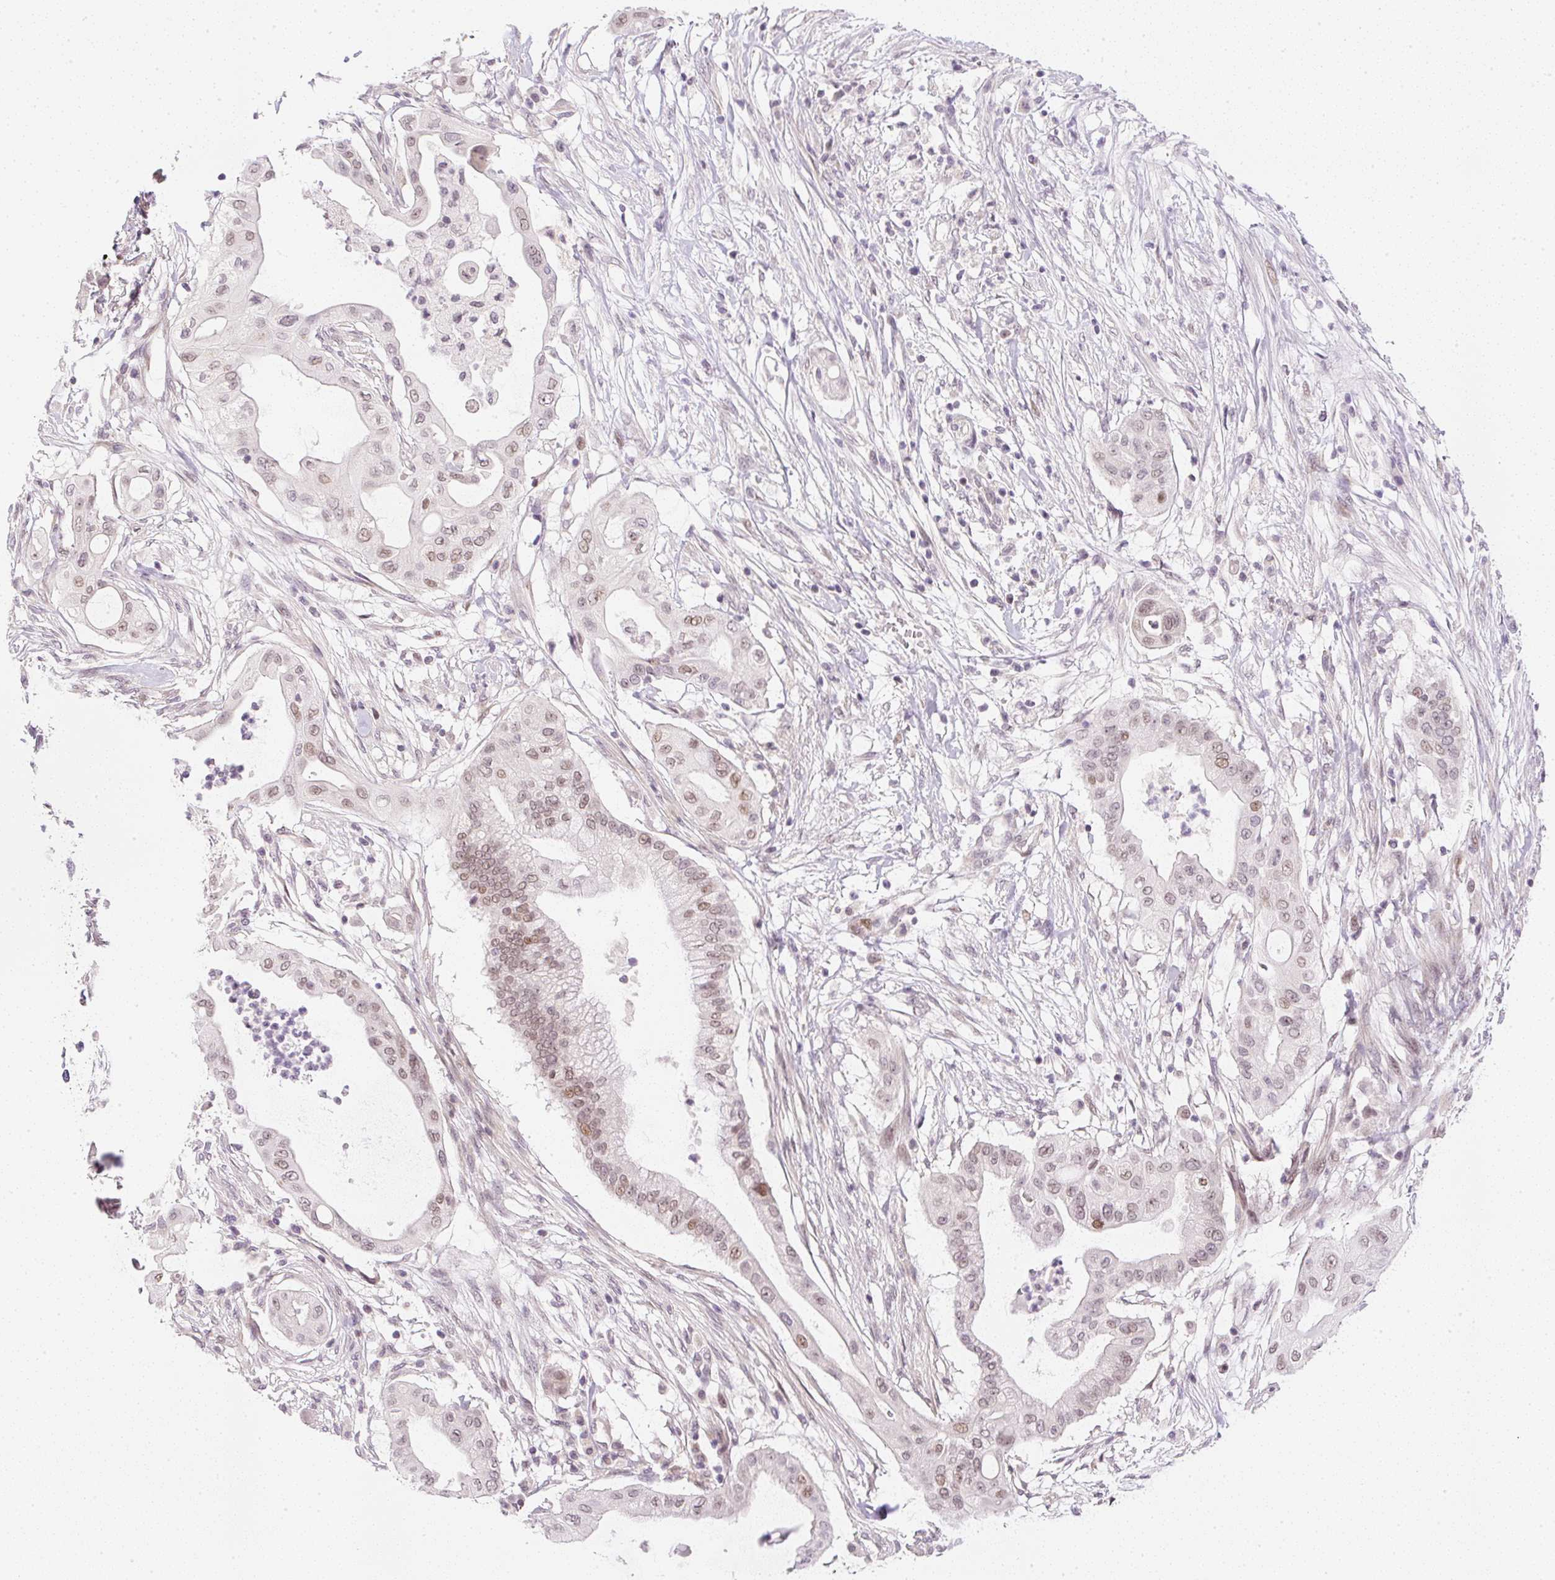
{"staining": {"intensity": "moderate", "quantity": ">75%", "location": "nuclear"}, "tissue": "pancreatic cancer", "cell_type": "Tumor cells", "image_type": "cancer", "snomed": [{"axis": "morphology", "description": "Adenocarcinoma, NOS"}, {"axis": "topography", "description": "Pancreas"}], "caption": "Protein staining of pancreatic adenocarcinoma tissue reveals moderate nuclear staining in approximately >75% of tumor cells.", "gene": "DPPA4", "patient": {"sex": "male", "age": 68}}